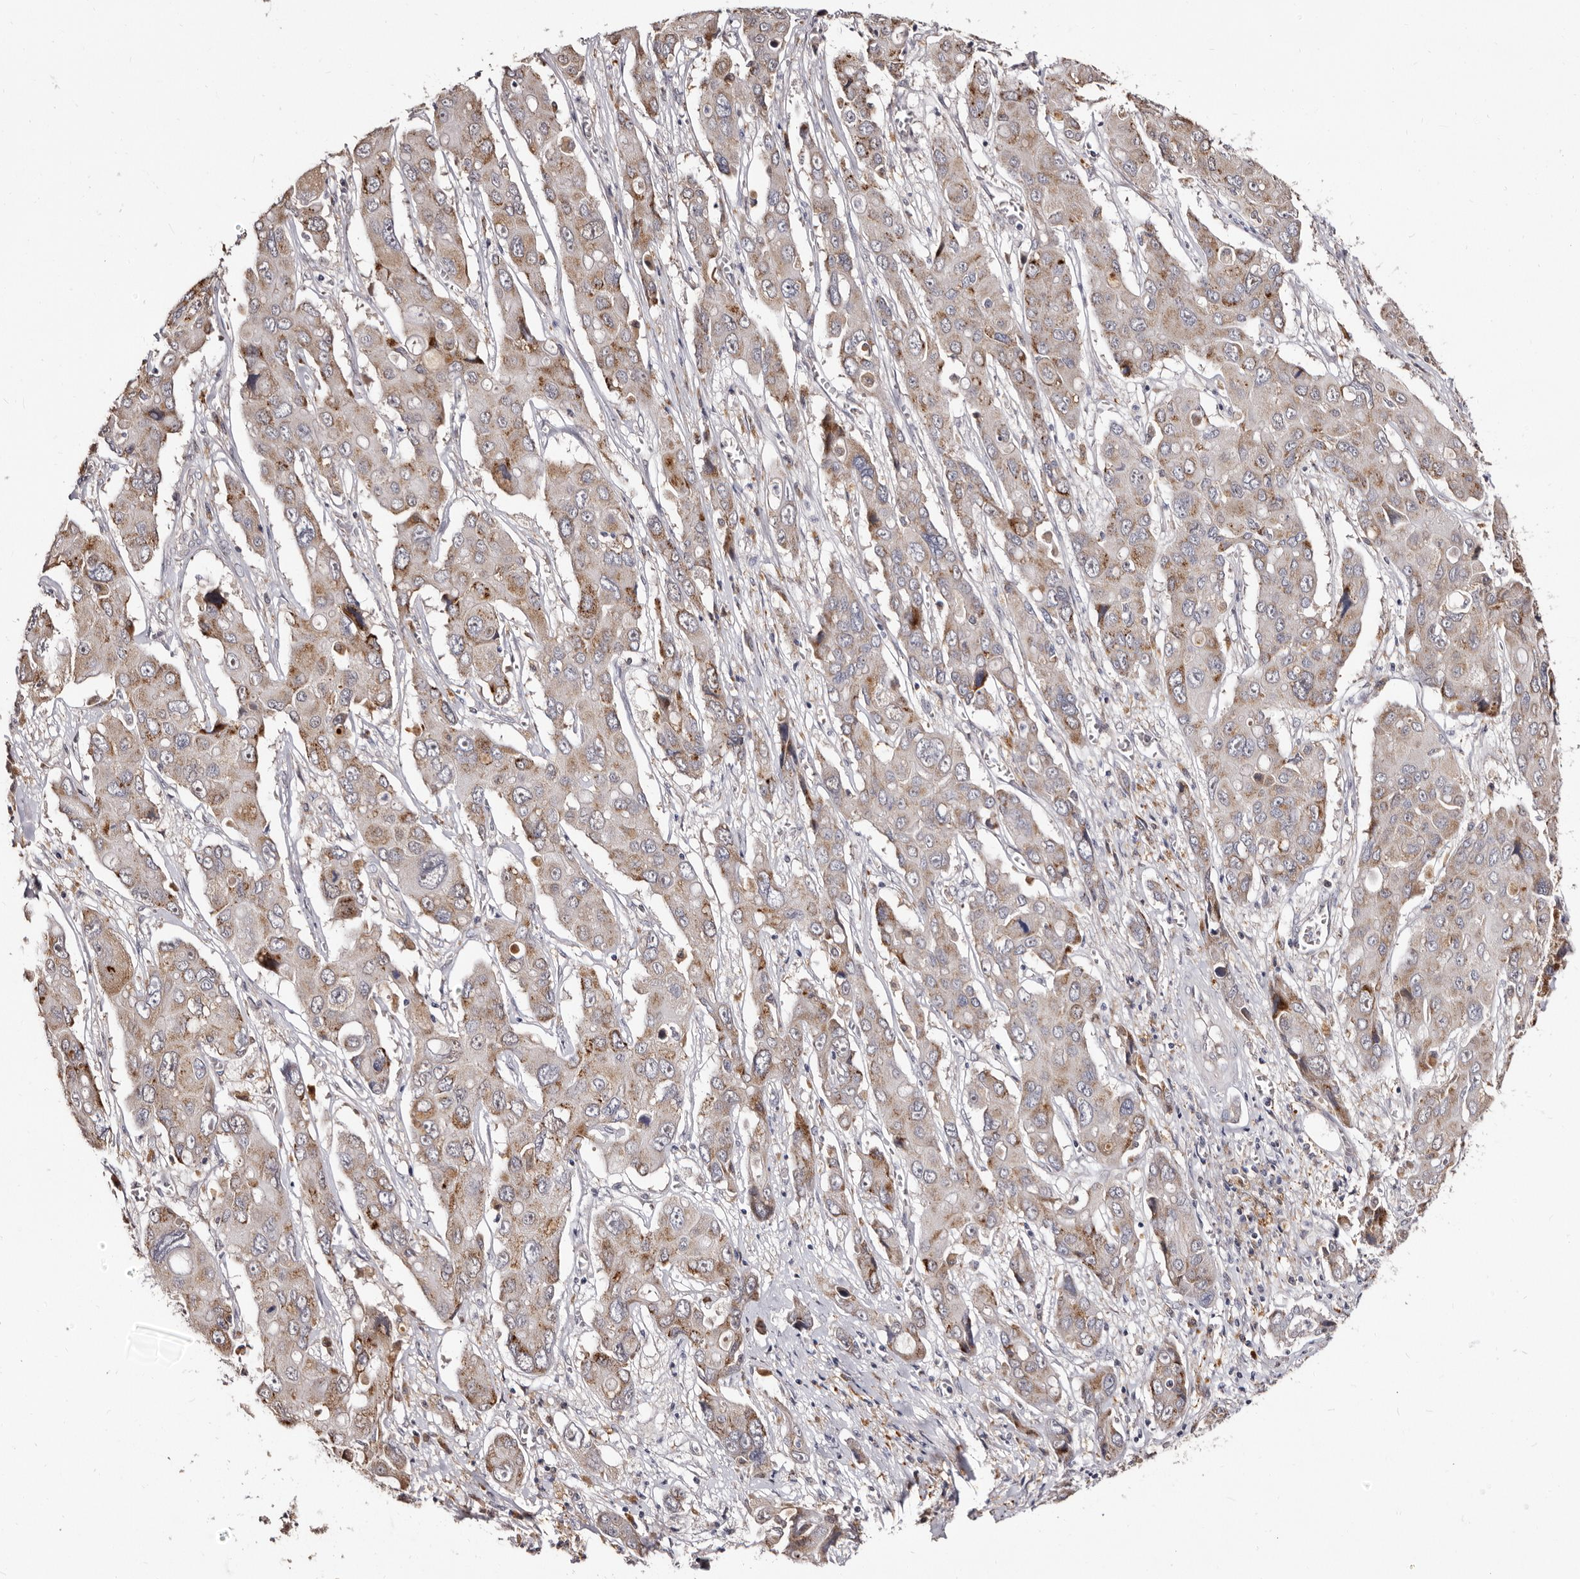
{"staining": {"intensity": "moderate", "quantity": "25%-75%", "location": "cytoplasmic/membranous"}, "tissue": "liver cancer", "cell_type": "Tumor cells", "image_type": "cancer", "snomed": [{"axis": "morphology", "description": "Cholangiocarcinoma"}, {"axis": "topography", "description": "Liver"}], "caption": "Immunohistochemical staining of liver cholangiocarcinoma displays medium levels of moderate cytoplasmic/membranous protein expression in approximately 25%-75% of tumor cells.", "gene": "PTAFR", "patient": {"sex": "male", "age": 67}}